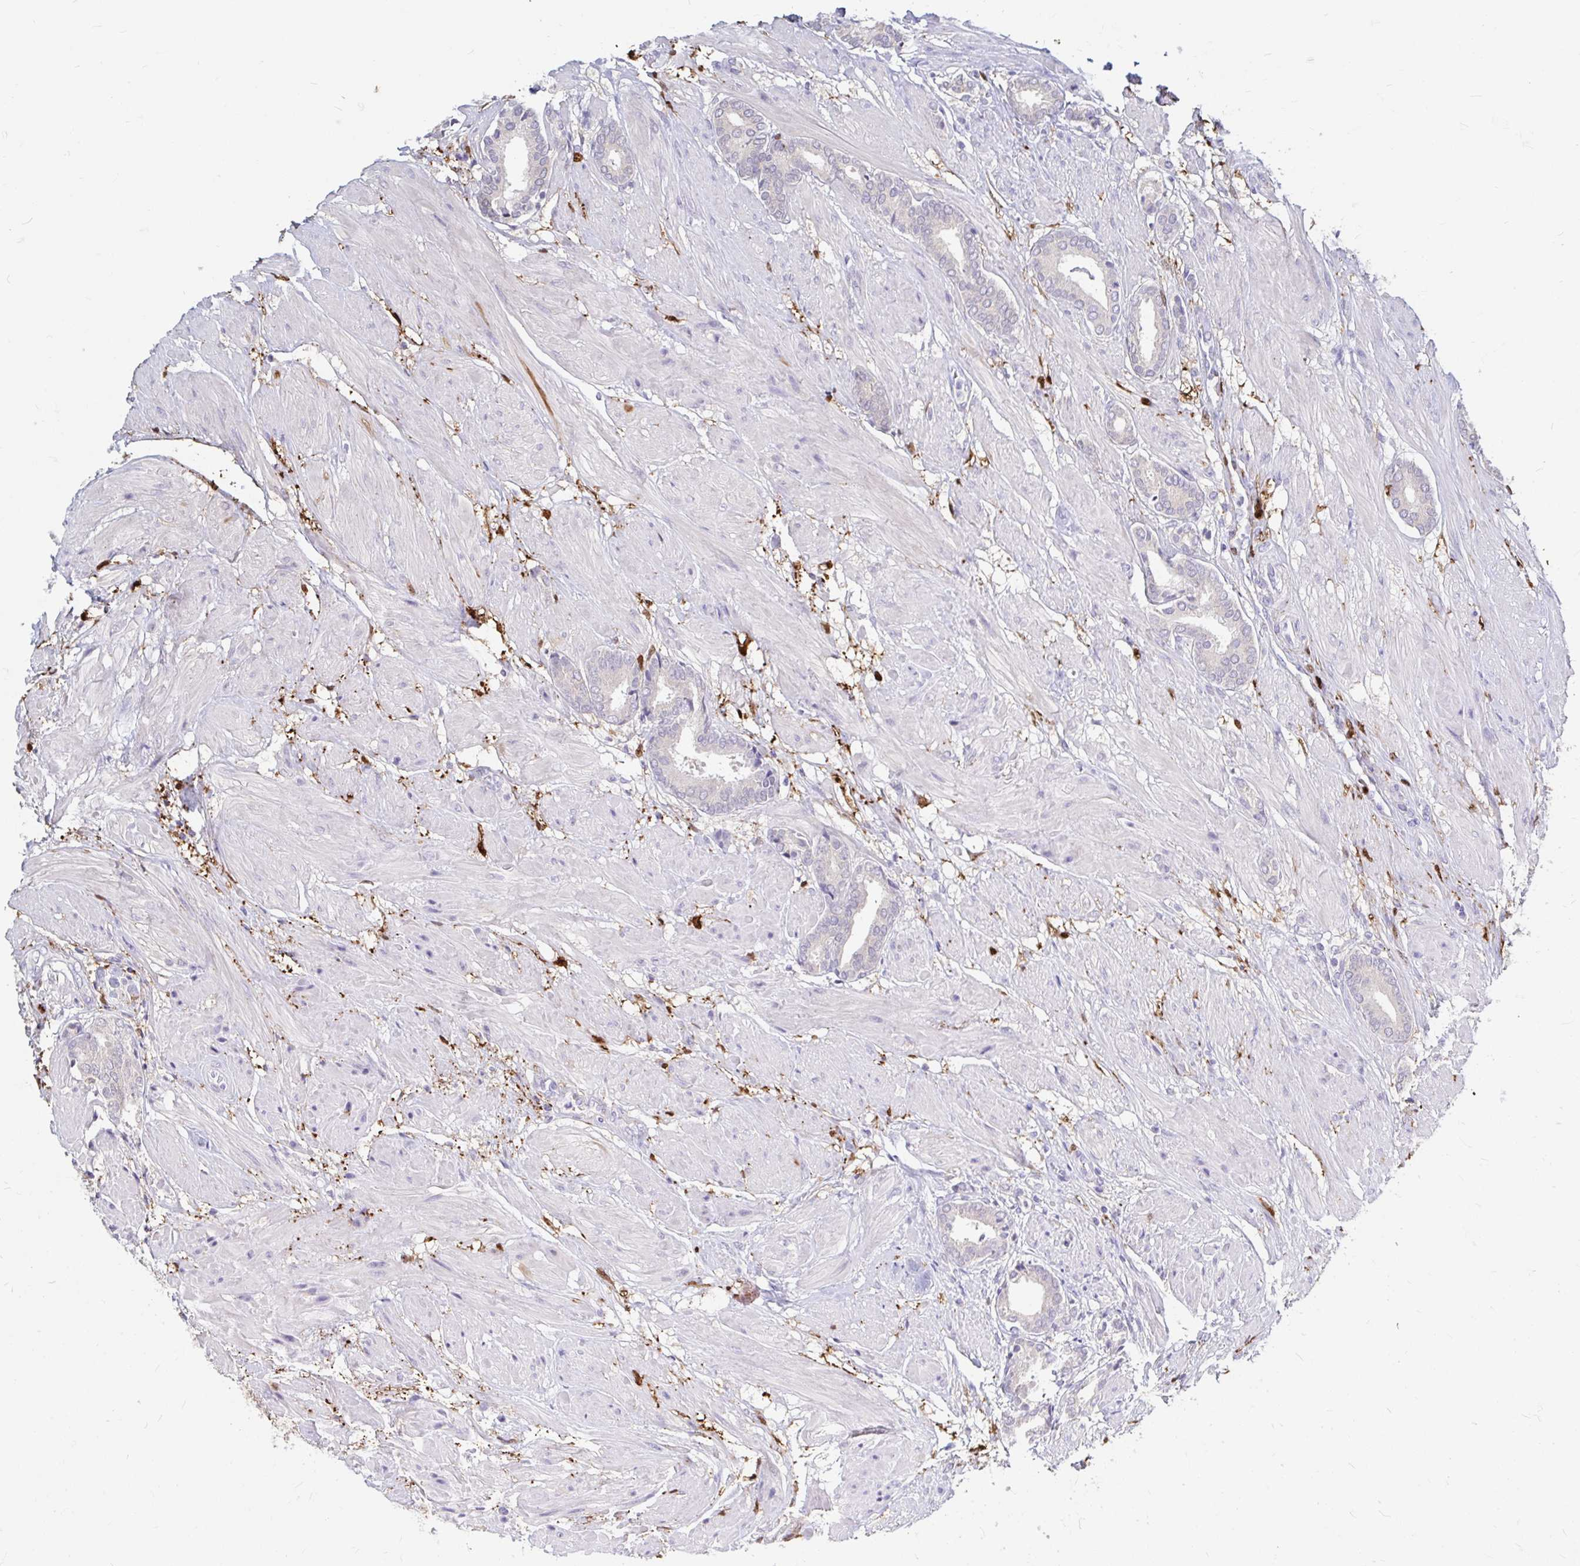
{"staining": {"intensity": "negative", "quantity": "none", "location": "none"}, "tissue": "prostate cancer", "cell_type": "Tumor cells", "image_type": "cancer", "snomed": [{"axis": "morphology", "description": "Adenocarcinoma, High grade"}, {"axis": "topography", "description": "Prostate"}], "caption": "The immunohistochemistry (IHC) histopathology image has no significant staining in tumor cells of prostate cancer tissue.", "gene": "ADH1A", "patient": {"sex": "male", "age": 56}}